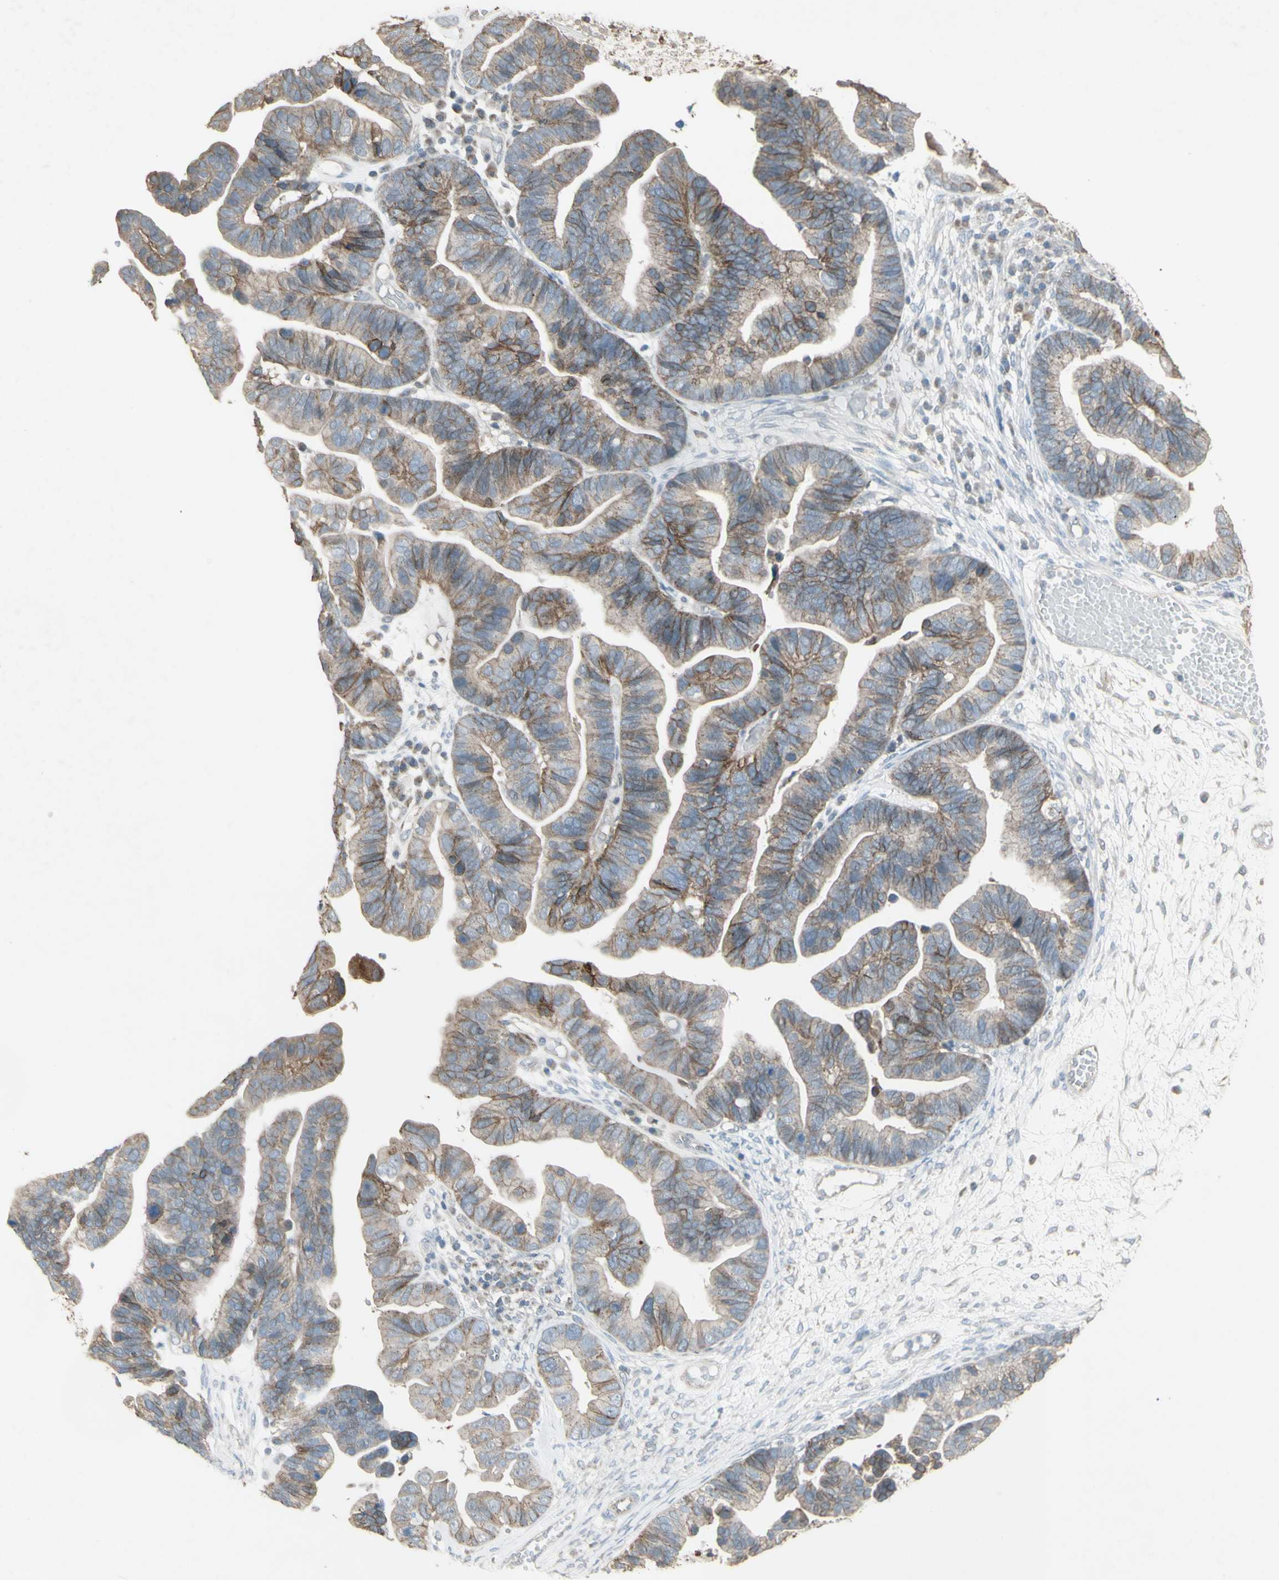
{"staining": {"intensity": "weak", "quantity": ">75%", "location": "cytoplasmic/membranous"}, "tissue": "ovarian cancer", "cell_type": "Tumor cells", "image_type": "cancer", "snomed": [{"axis": "morphology", "description": "Cystadenocarcinoma, serous, NOS"}, {"axis": "topography", "description": "Ovary"}], "caption": "The photomicrograph displays a brown stain indicating the presence of a protein in the cytoplasmic/membranous of tumor cells in ovarian serous cystadenocarcinoma.", "gene": "FXYD3", "patient": {"sex": "female", "age": 56}}